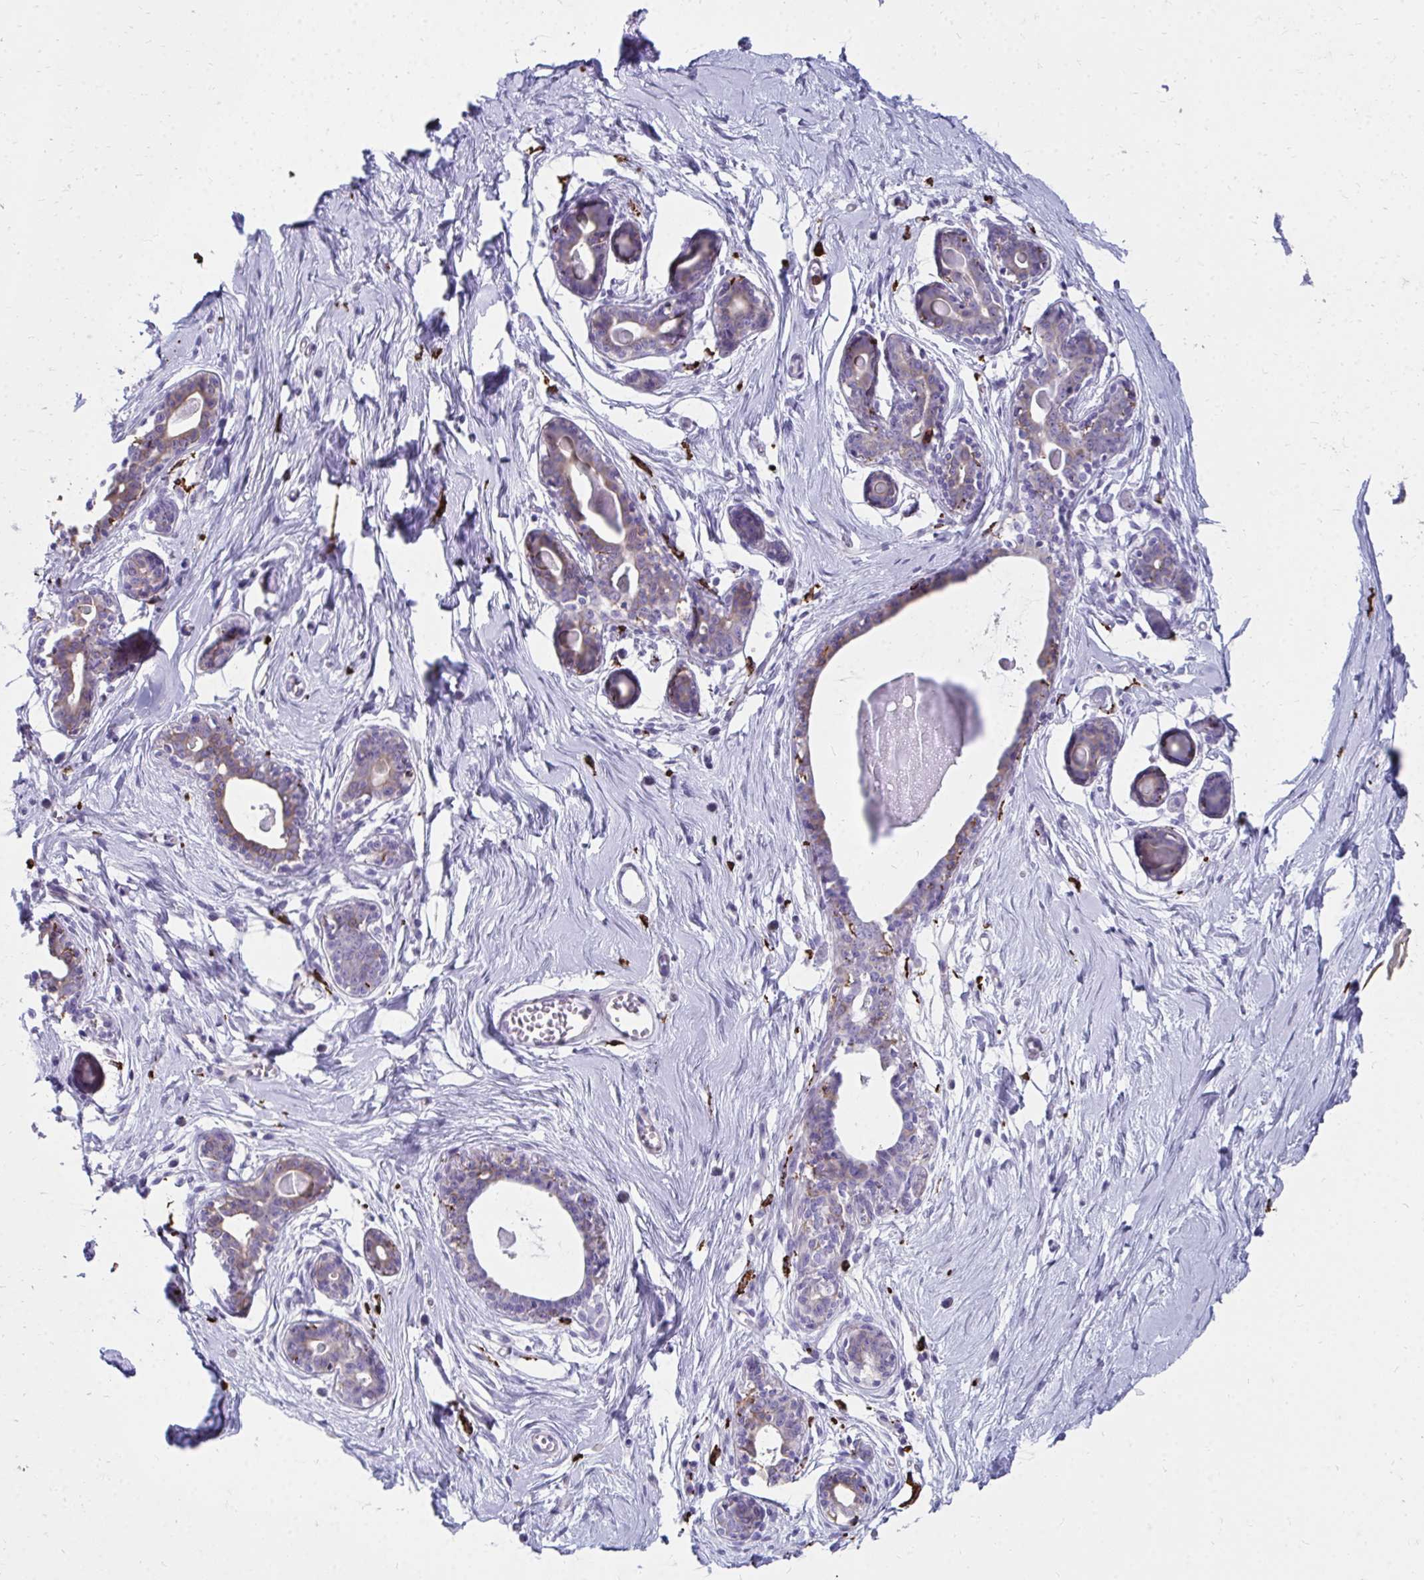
{"staining": {"intensity": "negative", "quantity": "none", "location": "none"}, "tissue": "breast", "cell_type": "Adipocytes", "image_type": "normal", "snomed": [{"axis": "morphology", "description": "Normal tissue, NOS"}, {"axis": "topography", "description": "Breast"}], "caption": "Micrograph shows no protein expression in adipocytes of benign breast.", "gene": "CD163", "patient": {"sex": "female", "age": 45}}